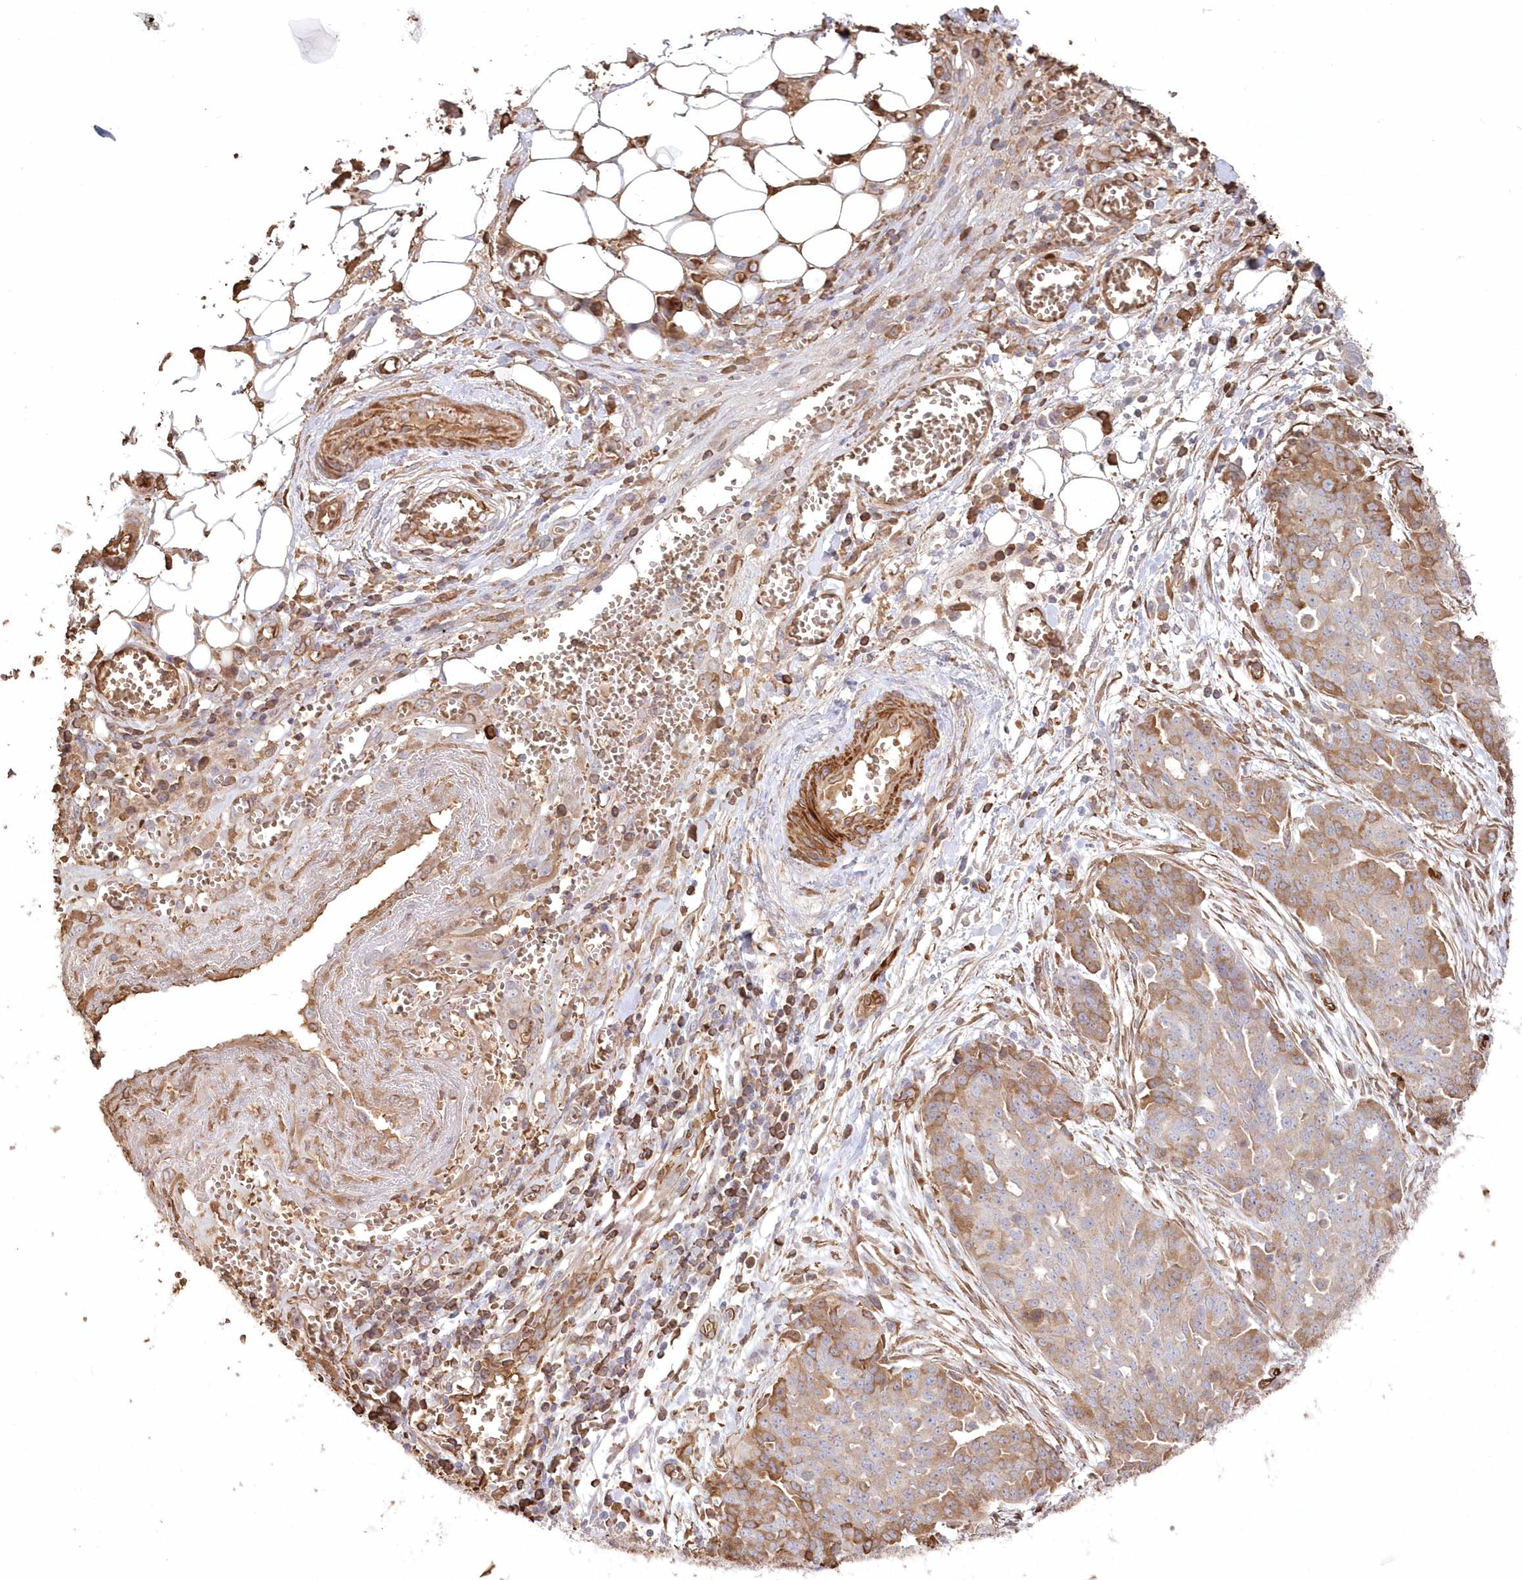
{"staining": {"intensity": "weak", "quantity": "25%-75%", "location": "cytoplasmic/membranous"}, "tissue": "ovarian cancer", "cell_type": "Tumor cells", "image_type": "cancer", "snomed": [{"axis": "morphology", "description": "Cystadenocarcinoma, serous, NOS"}, {"axis": "topography", "description": "Soft tissue"}, {"axis": "topography", "description": "Ovary"}], "caption": "Ovarian cancer stained with DAB immunohistochemistry exhibits low levels of weak cytoplasmic/membranous expression in approximately 25%-75% of tumor cells.", "gene": "SERINC1", "patient": {"sex": "female", "age": 57}}